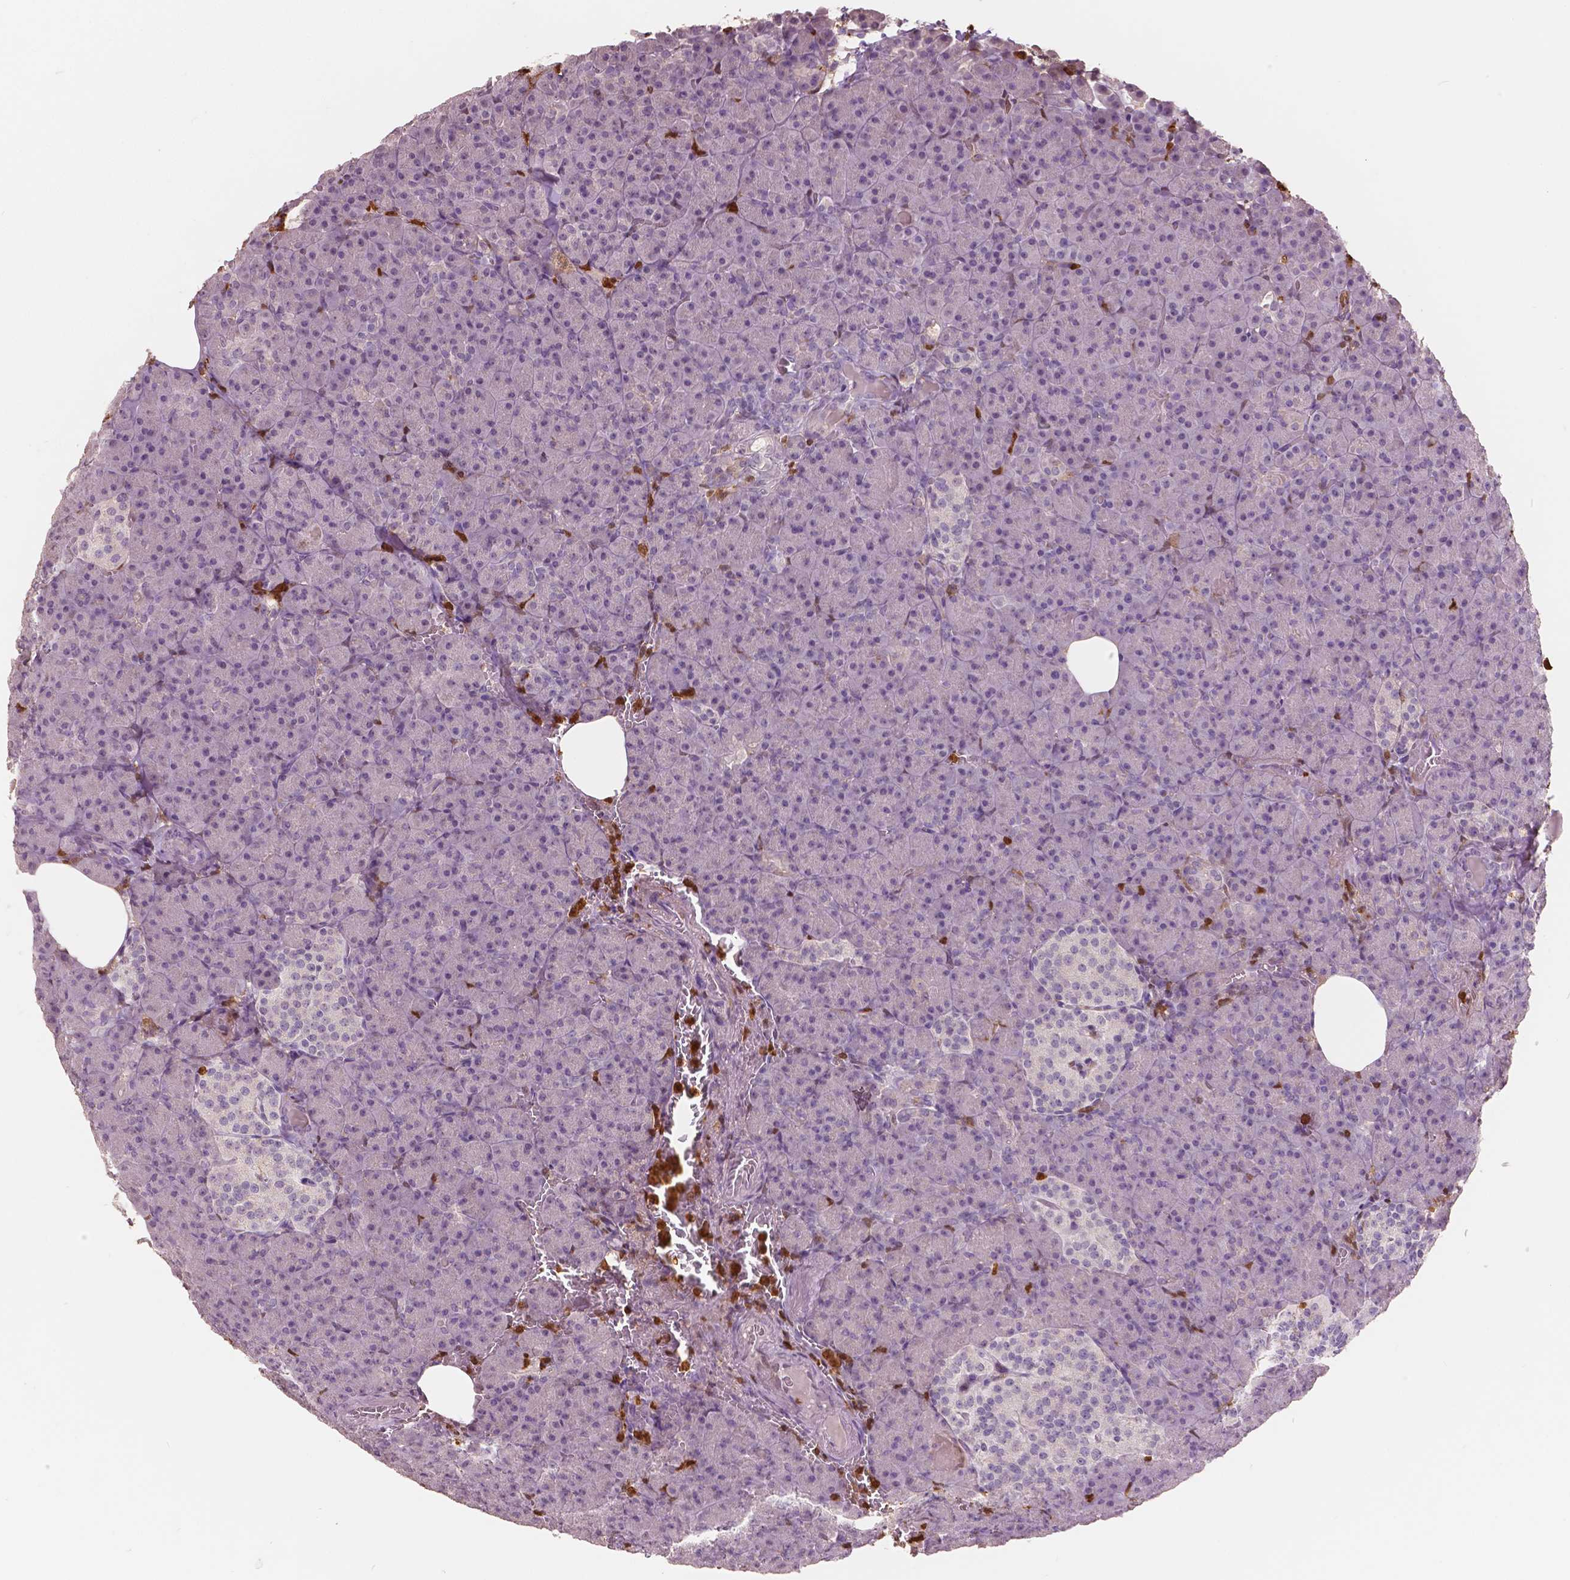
{"staining": {"intensity": "negative", "quantity": "none", "location": "none"}, "tissue": "pancreas", "cell_type": "Exocrine glandular cells", "image_type": "normal", "snomed": [{"axis": "morphology", "description": "Normal tissue, NOS"}, {"axis": "topography", "description": "Pancreas"}], "caption": "Image shows no significant protein expression in exocrine glandular cells of normal pancreas.", "gene": "S100A4", "patient": {"sex": "female", "age": 74}}